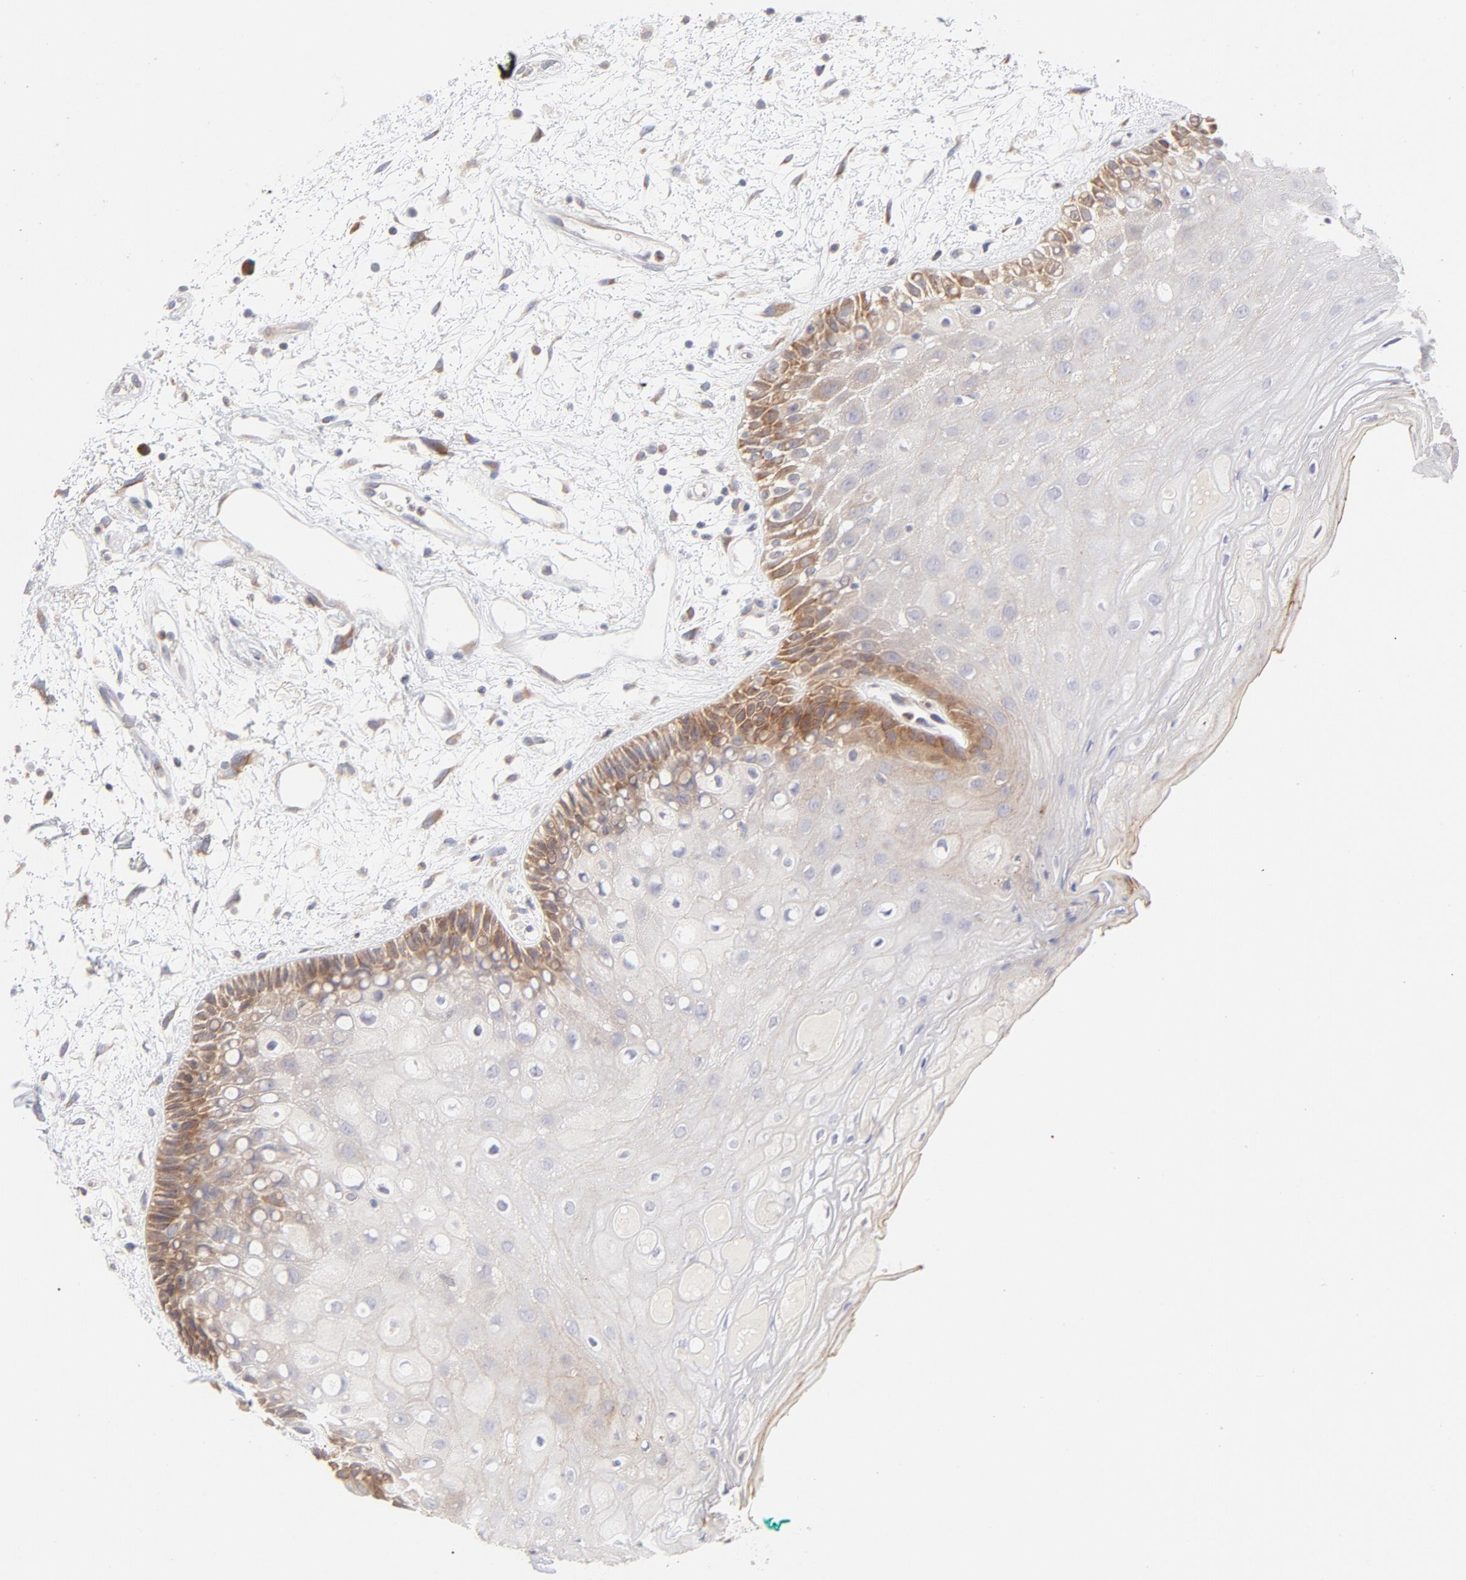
{"staining": {"intensity": "moderate", "quantity": ">75%", "location": "cytoplasmic/membranous"}, "tissue": "oral mucosa", "cell_type": "Squamous epithelial cells", "image_type": "normal", "snomed": [{"axis": "morphology", "description": "Normal tissue, NOS"}, {"axis": "morphology", "description": "Squamous cell carcinoma, NOS"}, {"axis": "topography", "description": "Skeletal muscle"}, {"axis": "topography", "description": "Oral tissue"}, {"axis": "topography", "description": "Head-Neck"}], "caption": "This histopathology image demonstrates immunohistochemistry staining of benign oral mucosa, with medium moderate cytoplasmic/membranous positivity in about >75% of squamous epithelial cells.", "gene": "RPS6KA1", "patient": {"sex": "female", "age": 84}}